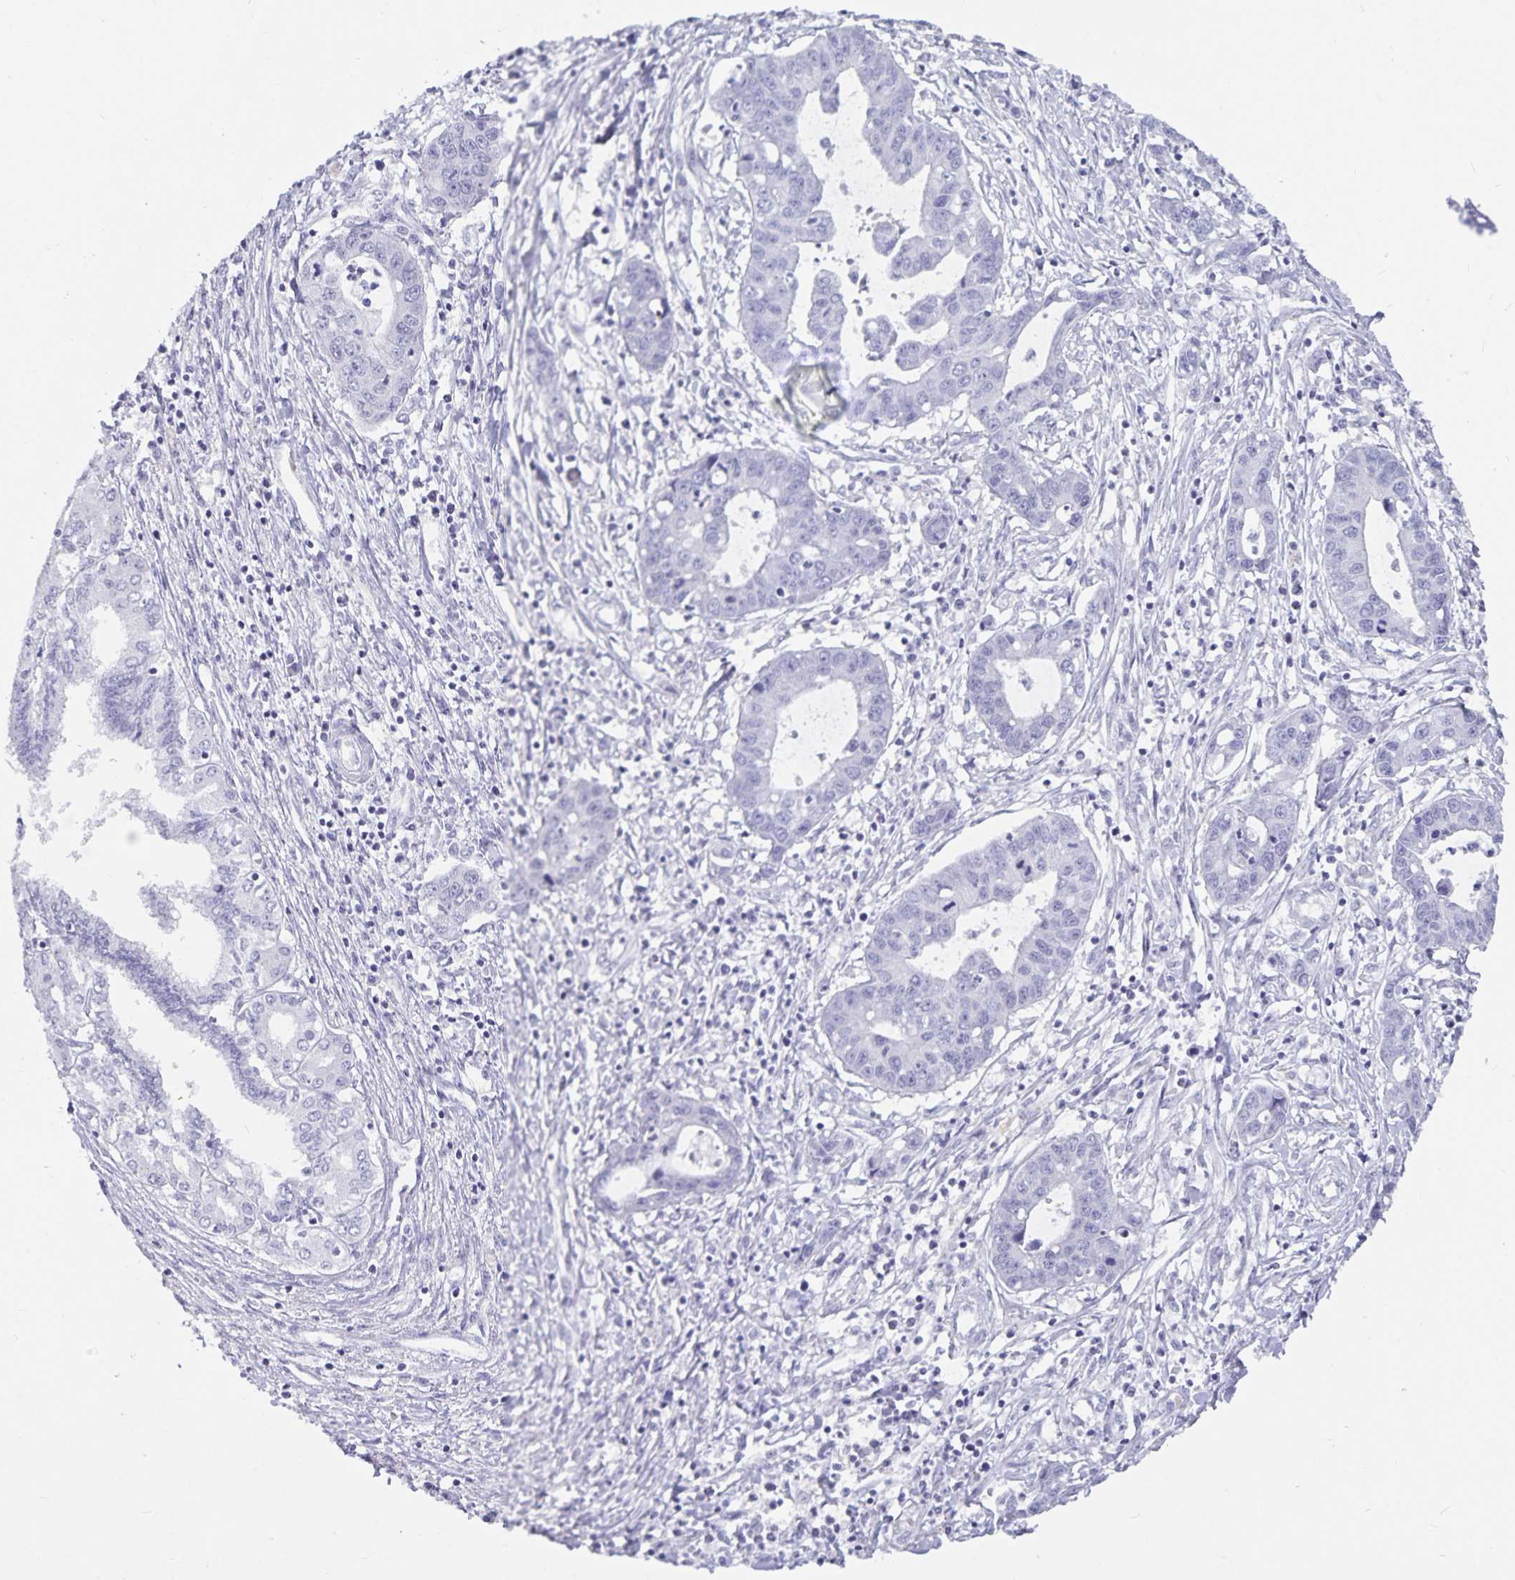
{"staining": {"intensity": "negative", "quantity": "none", "location": "none"}, "tissue": "liver cancer", "cell_type": "Tumor cells", "image_type": "cancer", "snomed": [{"axis": "morphology", "description": "Cholangiocarcinoma"}, {"axis": "topography", "description": "Liver"}], "caption": "Immunohistochemistry (IHC) photomicrograph of liver cancer stained for a protein (brown), which shows no positivity in tumor cells.", "gene": "PLAC1", "patient": {"sex": "male", "age": 58}}